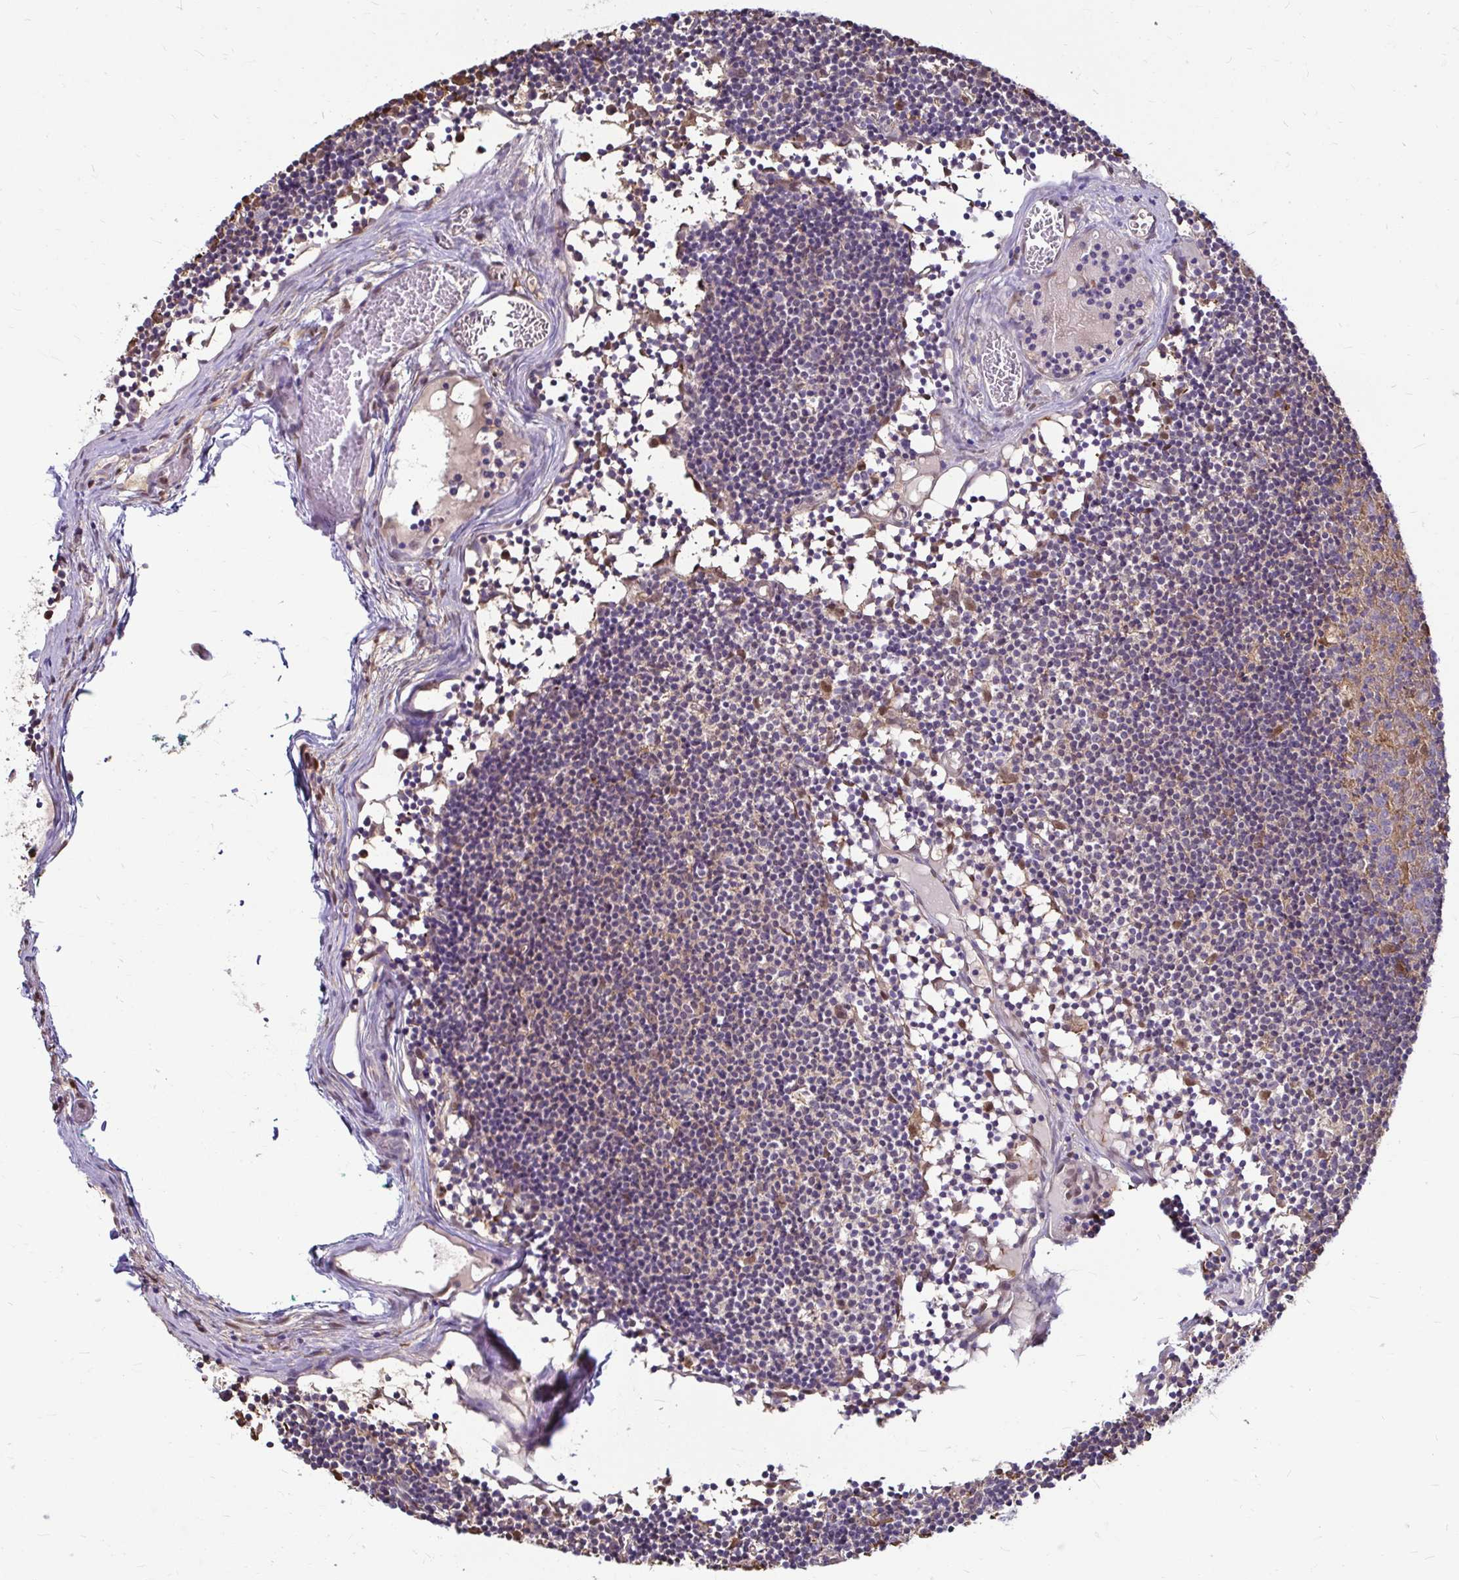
{"staining": {"intensity": "weak", "quantity": "25%-75%", "location": "cytoplasmic/membranous"}, "tissue": "lymph node", "cell_type": "Germinal center cells", "image_type": "normal", "snomed": [{"axis": "morphology", "description": "Normal tissue, NOS"}, {"axis": "topography", "description": "Lymph node"}], "caption": "The micrograph shows staining of normal lymph node, revealing weak cytoplasmic/membranous protein staining (brown color) within germinal center cells.", "gene": "IDH1", "patient": {"sex": "female", "age": 11}}